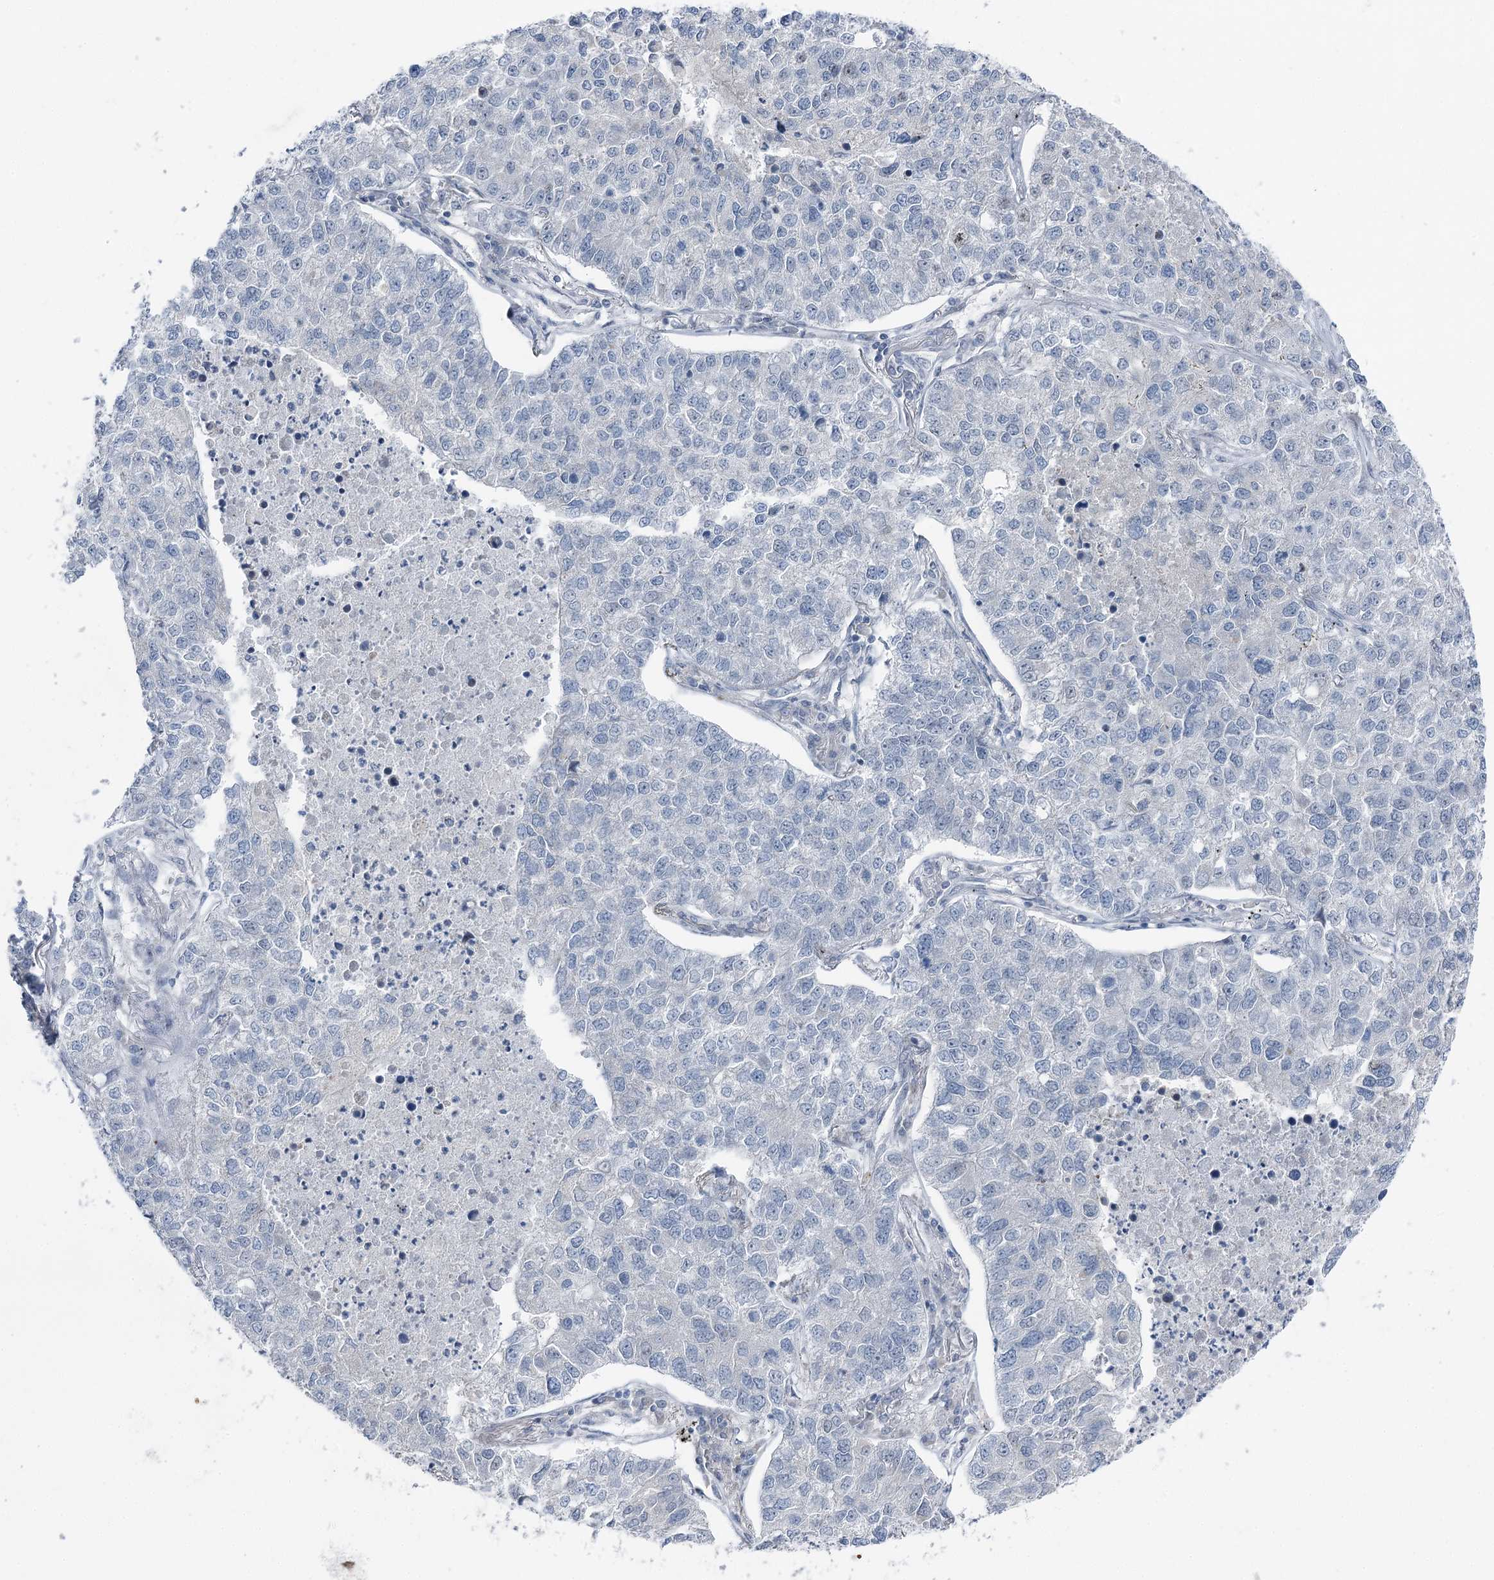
{"staining": {"intensity": "negative", "quantity": "none", "location": "none"}, "tissue": "lung cancer", "cell_type": "Tumor cells", "image_type": "cancer", "snomed": [{"axis": "morphology", "description": "Adenocarcinoma, NOS"}, {"axis": "topography", "description": "Lung"}], "caption": "Immunohistochemistry micrograph of neoplastic tissue: lung adenocarcinoma stained with DAB (3,3'-diaminobenzidine) reveals no significant protein staining in tumor cells.", "gene": "STEEP1", "patient": {"sex": "male", "age": 49}}